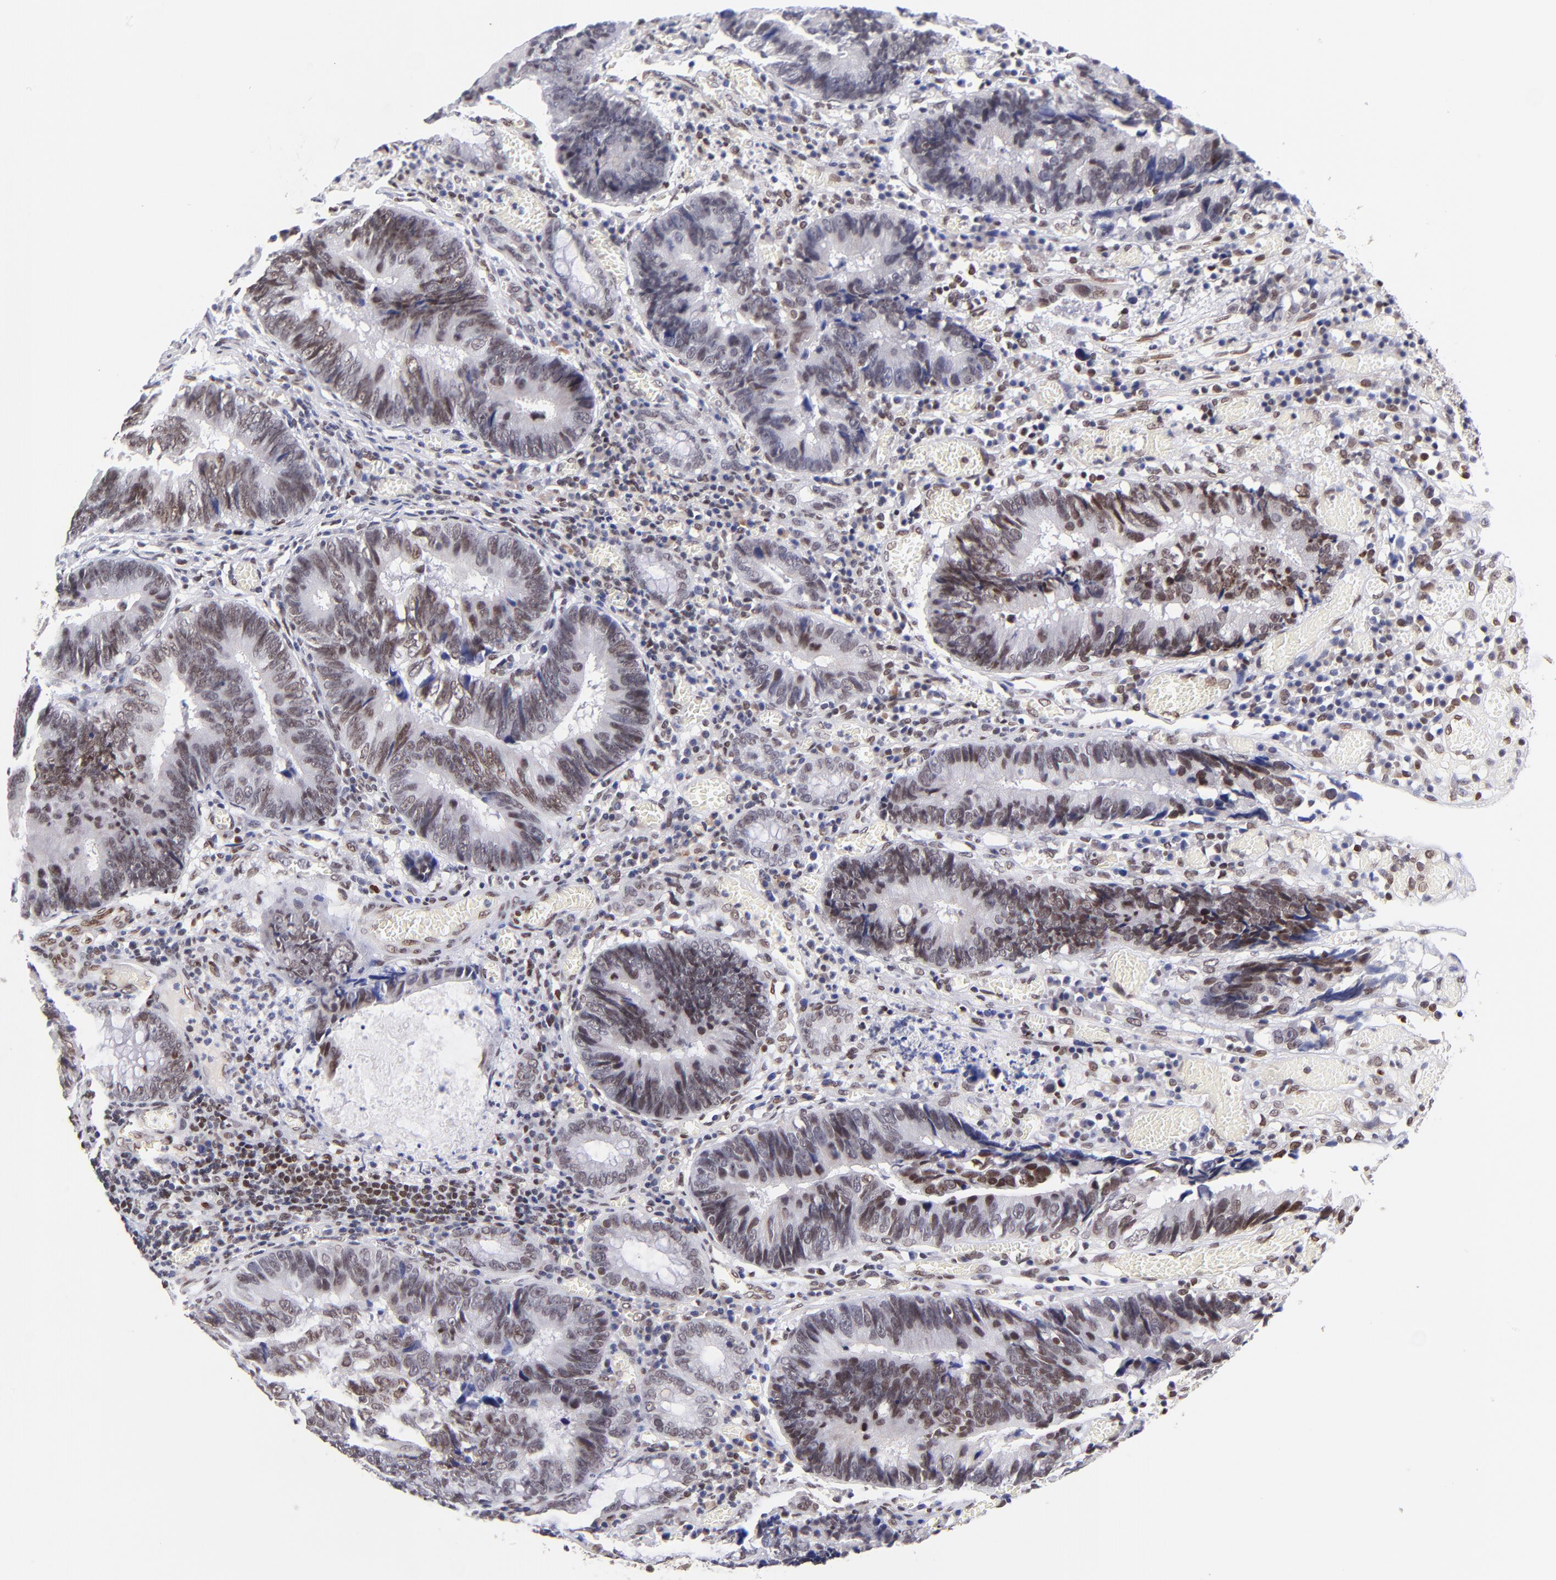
{"staining": {"intensity": "weak", "quantity": "<25%", "location": "nuclear"}, "tissue": "colorectal cancer", "cell_type": "Tumor cells", "image_type": "cancer", "snomed": [{"axis": "morphology", "description": "Adenocarcinoma, NOS"}, {"axis": "topography", "description": "Rectum"}], "caption": "Immunohistochemistry of colorectal cancer demonstrates no positivity in tumor cells.", "gene": "MIDEAS", "patient": {"sex": "female", "age": 98}}